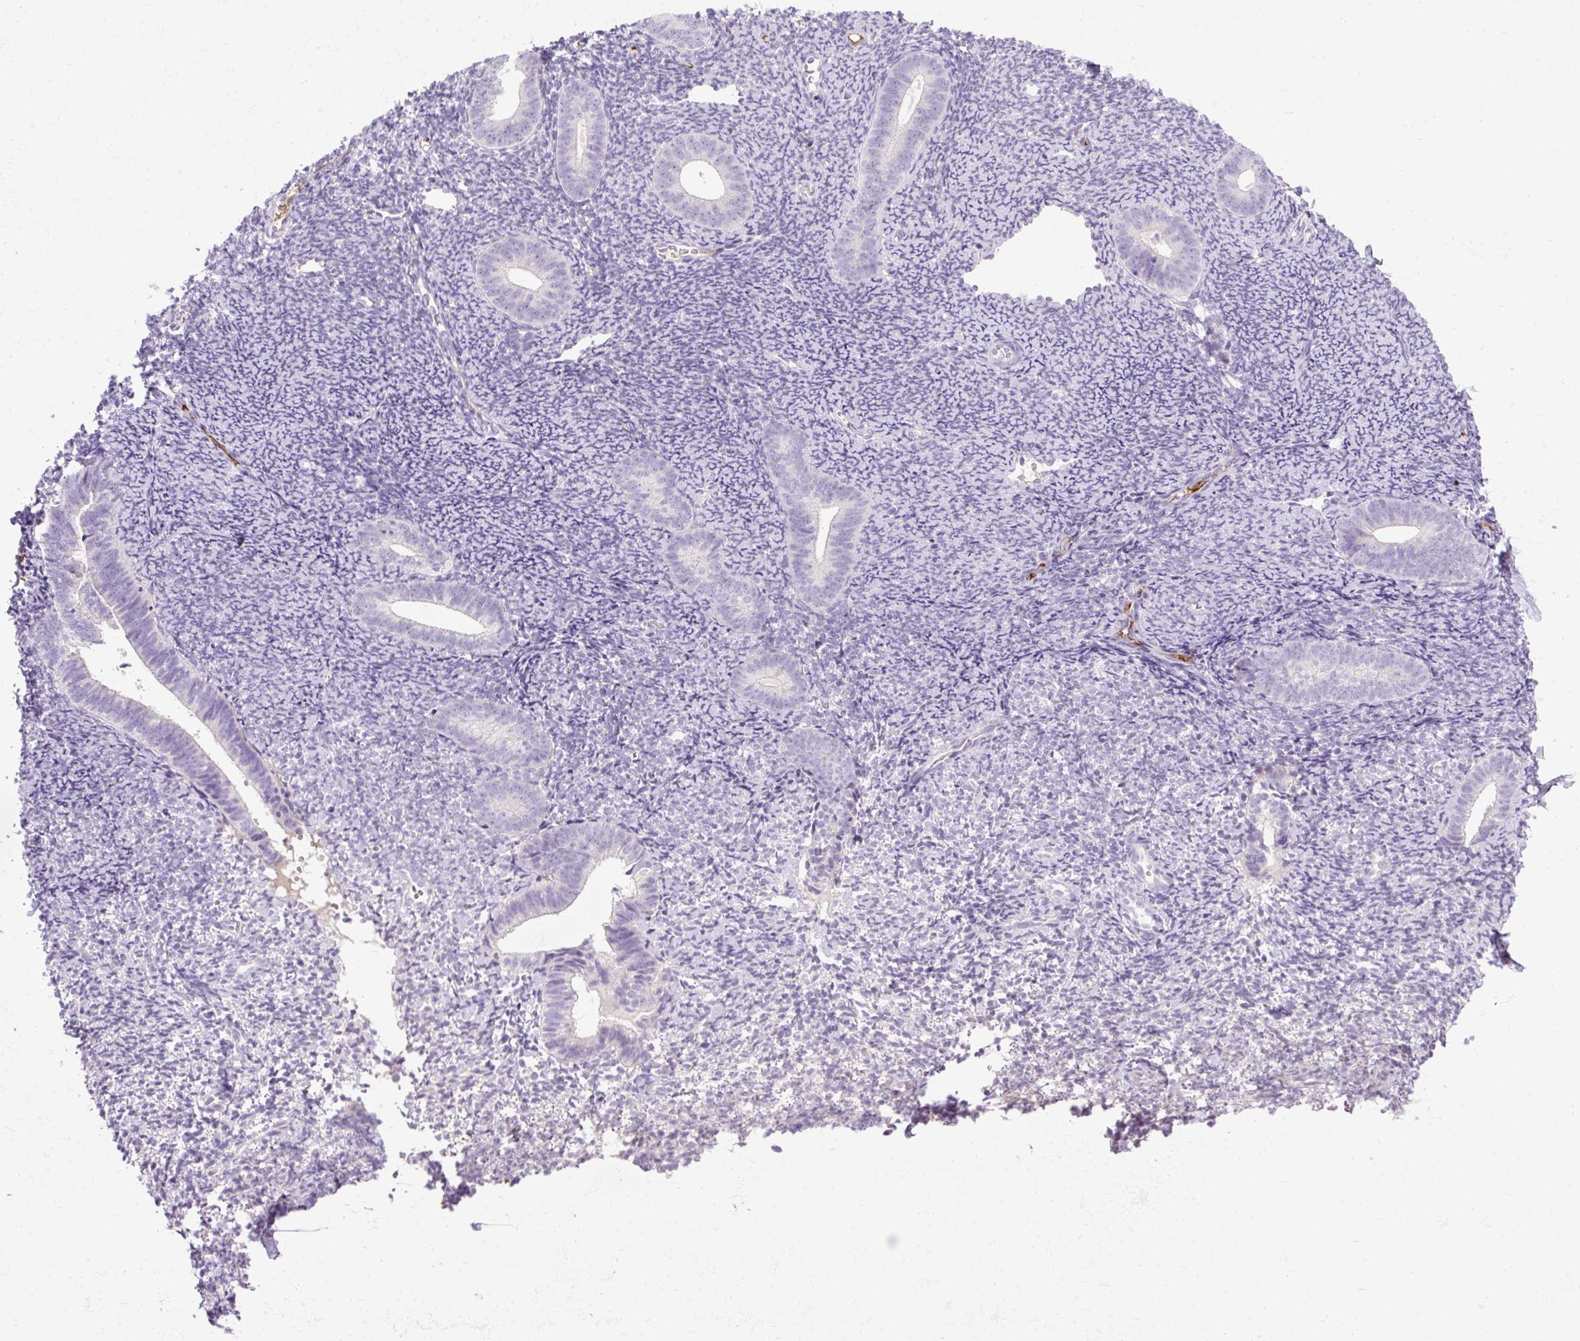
{"staining": {"intensity": "negative", "quantity": "none", "location": "none"}, "tissue": "endometrium", "cell_type": "Cells in endometrial stroma", "image_type": "normal", "snomed": [{"axis": "morphology", "description": "Normal tissue, NOS"}, {"axis": "topography", "description": "Endometrium"}], "caption": "A high-resolution photomicrograph shows immunohistochemistry staining of unremarkable endometrium, which demonstrates no significant expression in cells in endometrial stroma. (Immunohistochemistry (ihc), brightfield microscopy, high magnification).", "gene": "ARRDC2", "patient": {"sex": "female", "age": 39}}